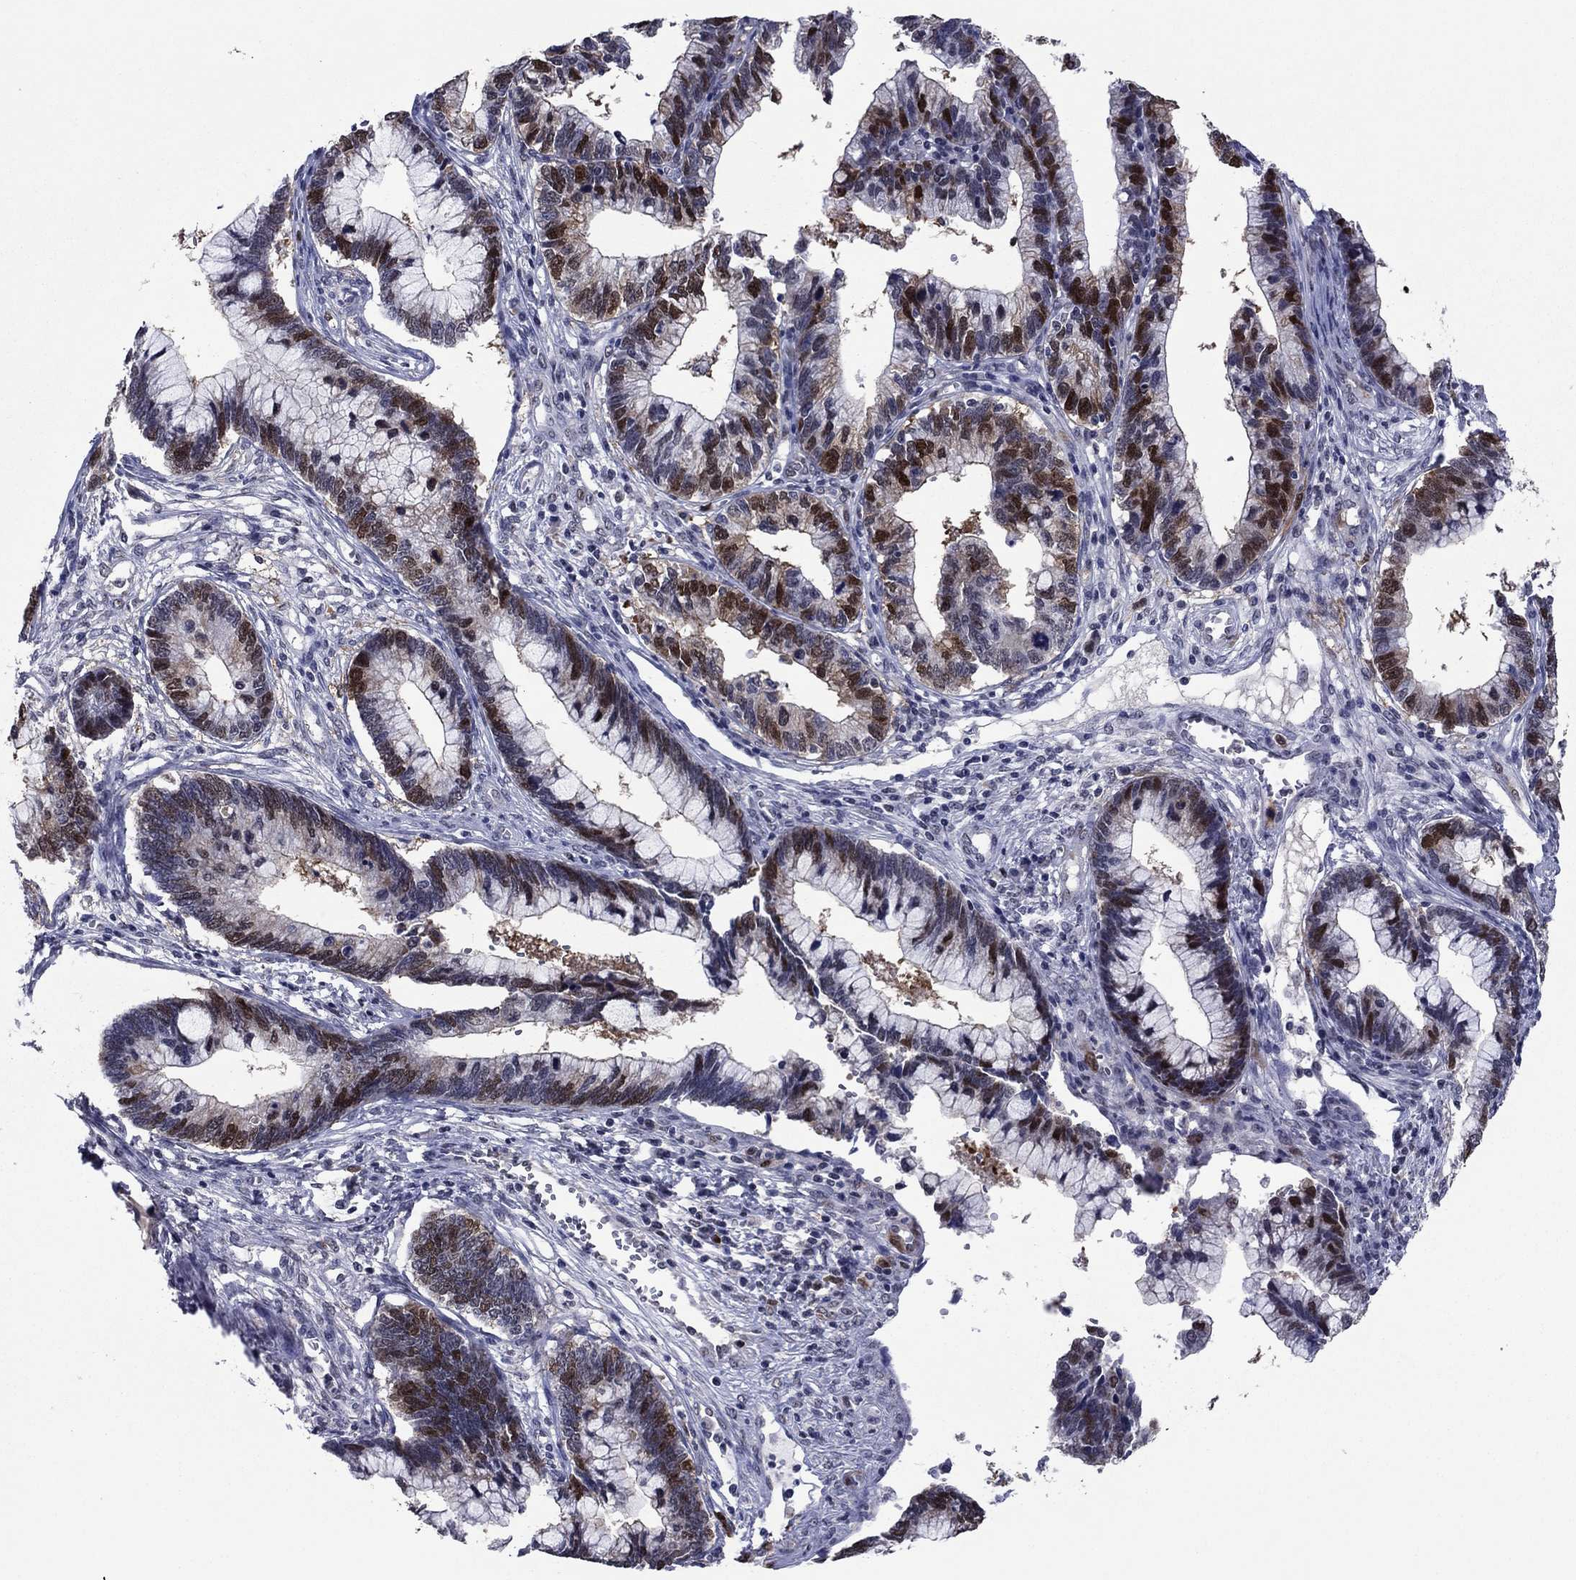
{"staining": {"intensity": "strong", "quantity": "25%-75%", "location": "nuclear"}, "tissue": "cervical cancer", "cell_type": "Tumor cells", "image_type": "cancer", "snomed": [{"axis": "morphology", "description": "Adenocarcinoma, NOS"}, {"axis": "topography", "description": "Cervix"}], "caption": "IHC of cervical cancer shows high levels of strong nuclear expression in approximately 25%-75% of tumor cells.", "gene": "TYMS", "patient": {"sex": "female", "age": 44}}